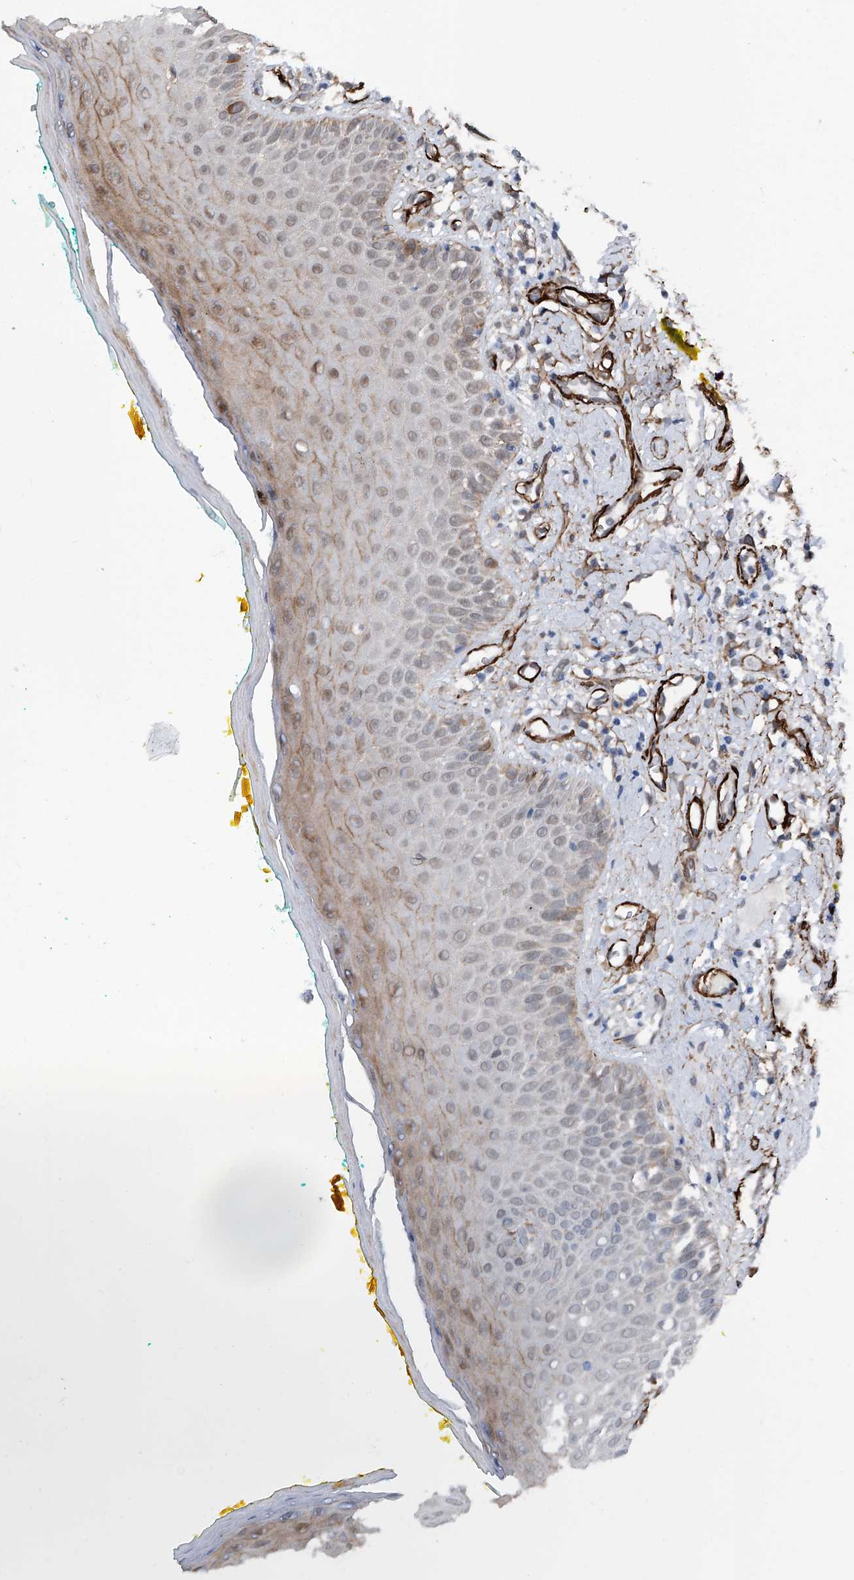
{"staining": {"intensity": "moderate", "quantity": "25%-75%", "location": "cytoplasmic/membranous,nuclear"}, "tissue": "oral mucosa", "cell_type": "Squamous epithelial cells", "image_type": "normal", "snomed": [{"axis": "morphology", "description": "Normal tissue, NOS"}, {"axis": "topography", "description": "Oral tissue"}], "caption": "IHC of benign human oral mucosa reveals medium levels of moderate cytoplasmic/membranous,nuclear expression in approximately 25%-75% of squamous epithelial cells. The staining was performed using DAB to visualize the protein expression in brown, while the nuclei were stained in blue with hematoxylin (Magnification: 20x).", "gene": "COA7", "patient": {"sex": "female", "age": 70}}